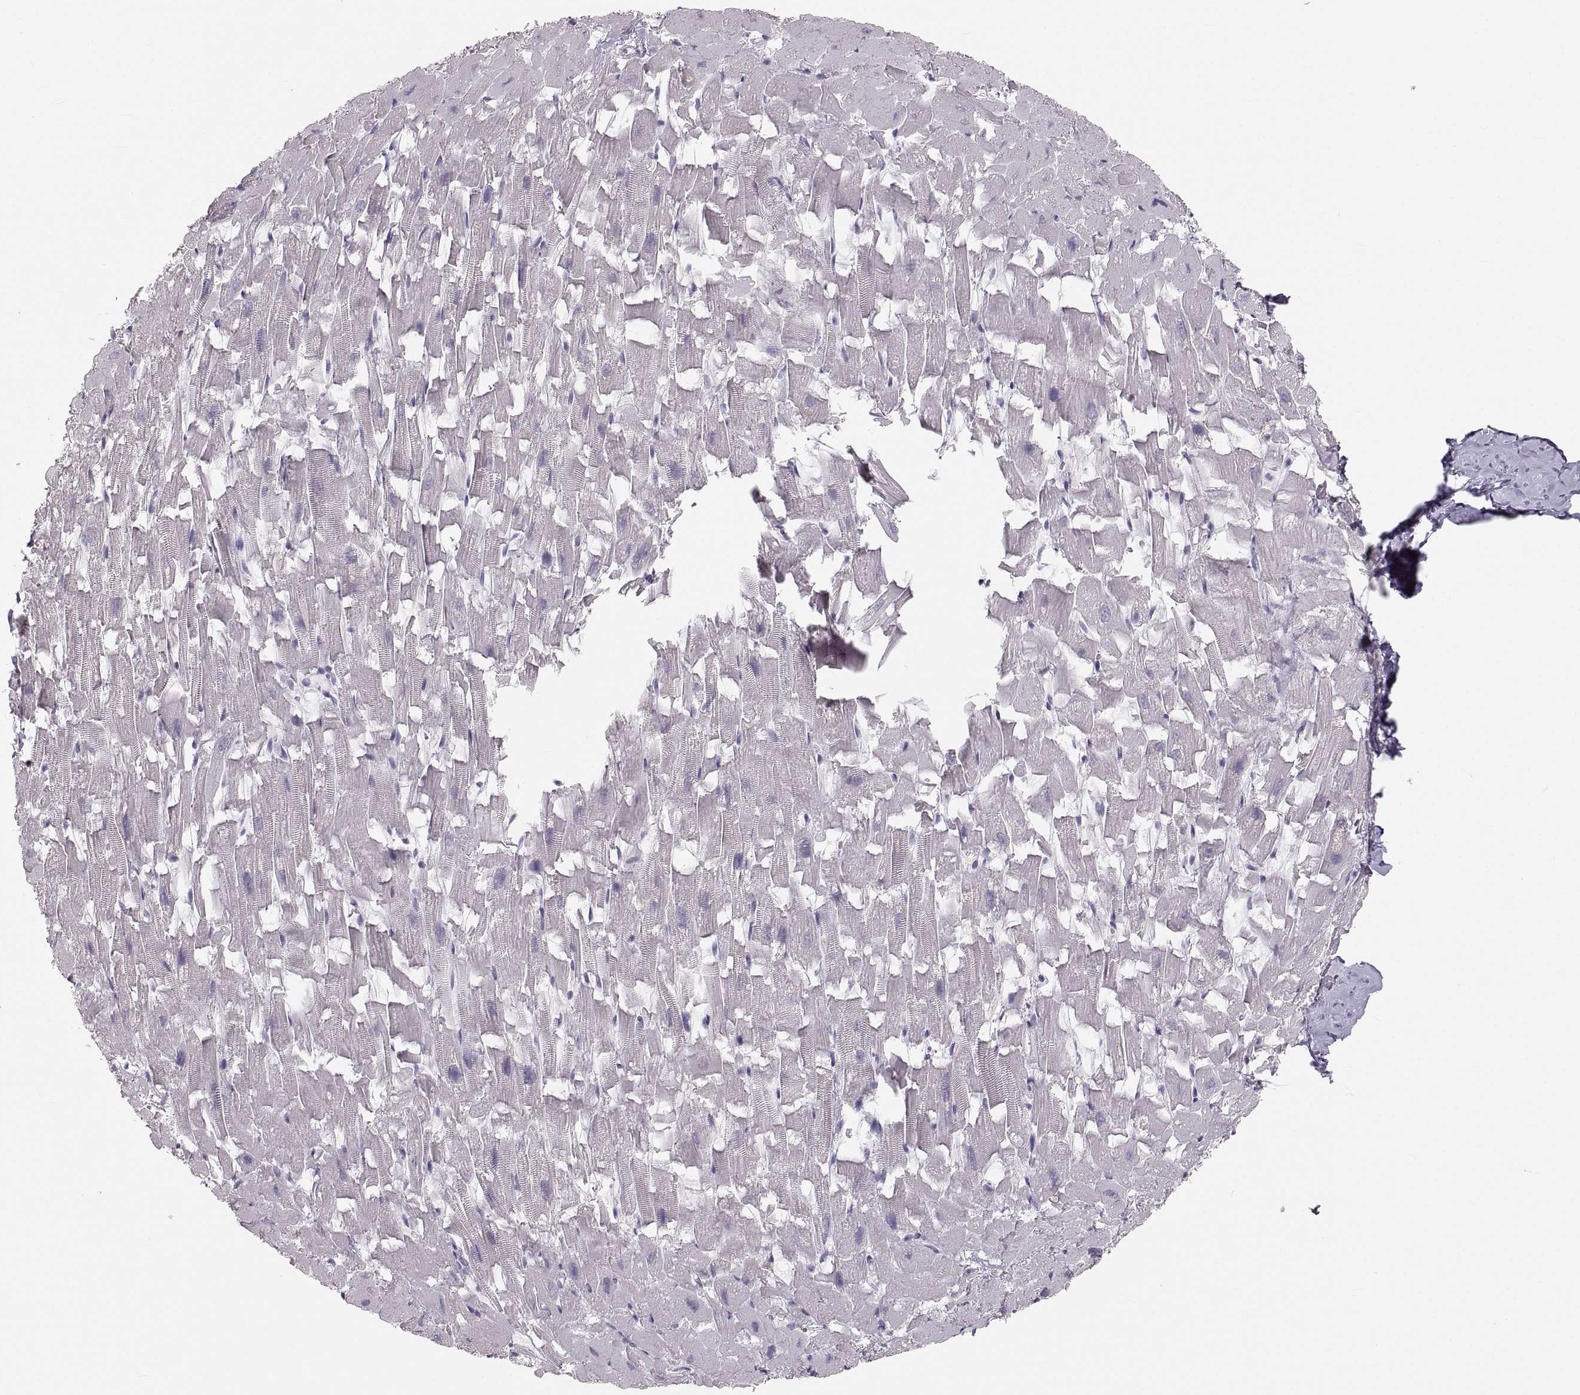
{"staining": {"intensity": "negative", "quantity": "none", "location": "none"}, "tissue": "heart muscle", "cell_type": "Cardiomyocytes", "image_type": "normal", "snomed": [{"axis": "morphology", "description": "Normal tissue, NOS"}, {"axis": "topography", "description": "Heart"}], "caption": "Immunohistochemistry (IHC) of benign human heart muscle demonstrates no expression in cardiomyocytes. The staining was performed using DAB to visualize the protein expression in brown, while the nuclei were stained in blue with hematoxylin (Magnification: 20x).", "gene": "RUNDC3A", "patient": {"sex": "female", "age": 64}}